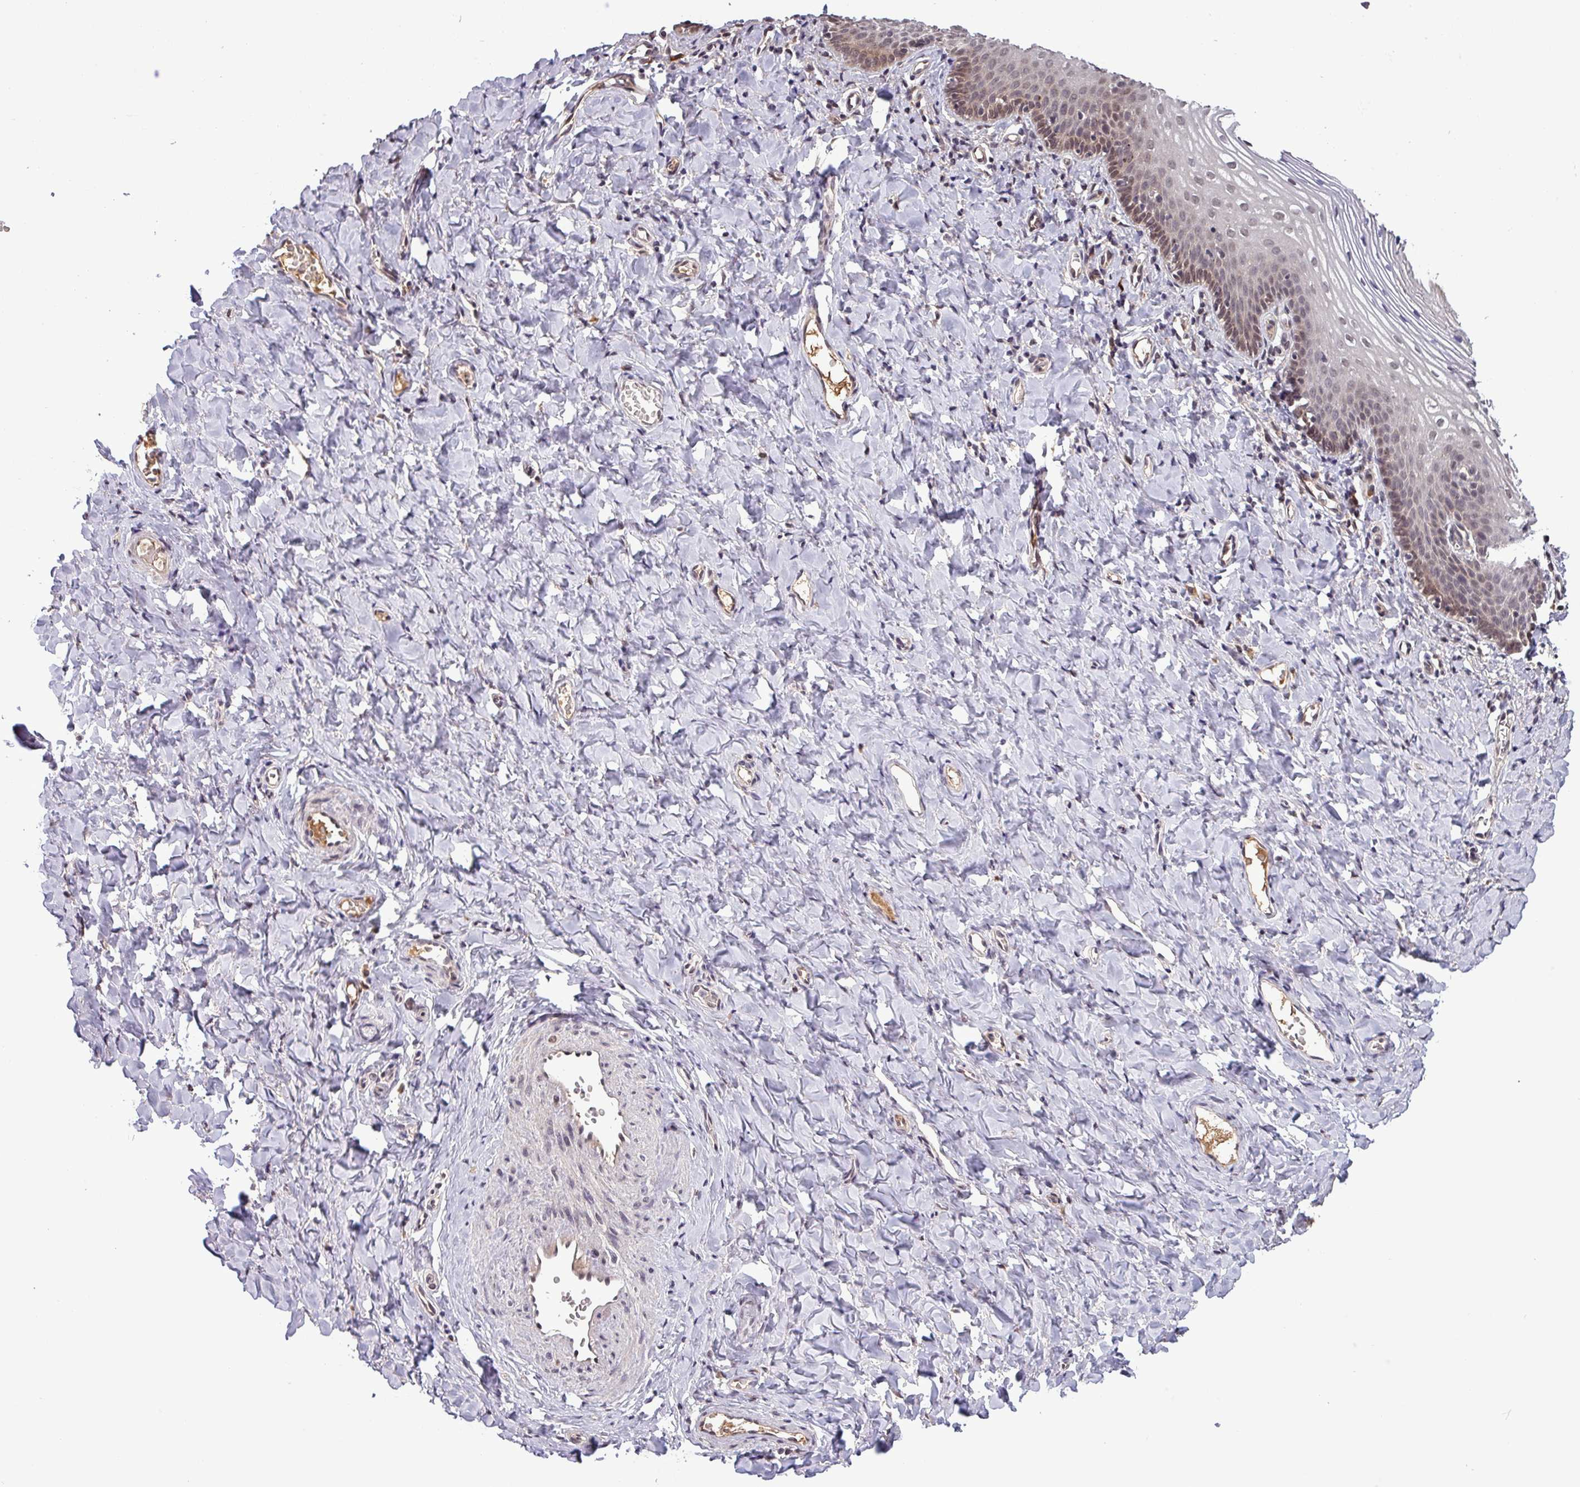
{"staining": {"intensity": "moderate", "quantity": ">75%", "location": "nuclear"}, "tissue": "vagina", "cell_type": "Squamous epithelial cells", "image_type": "normal", "snomed": [{"axis": "morphology", "description": "Normal tissue, NOS"}, {"axis": "topography", "description": "Vagina"}], "caption": "A histopathology image of vagina stained for a protein shows moderate nuclear brown staining in squamous epithelial cells.", "gene": "NOB1", "patient": {"sex": "female", "age": 60}}